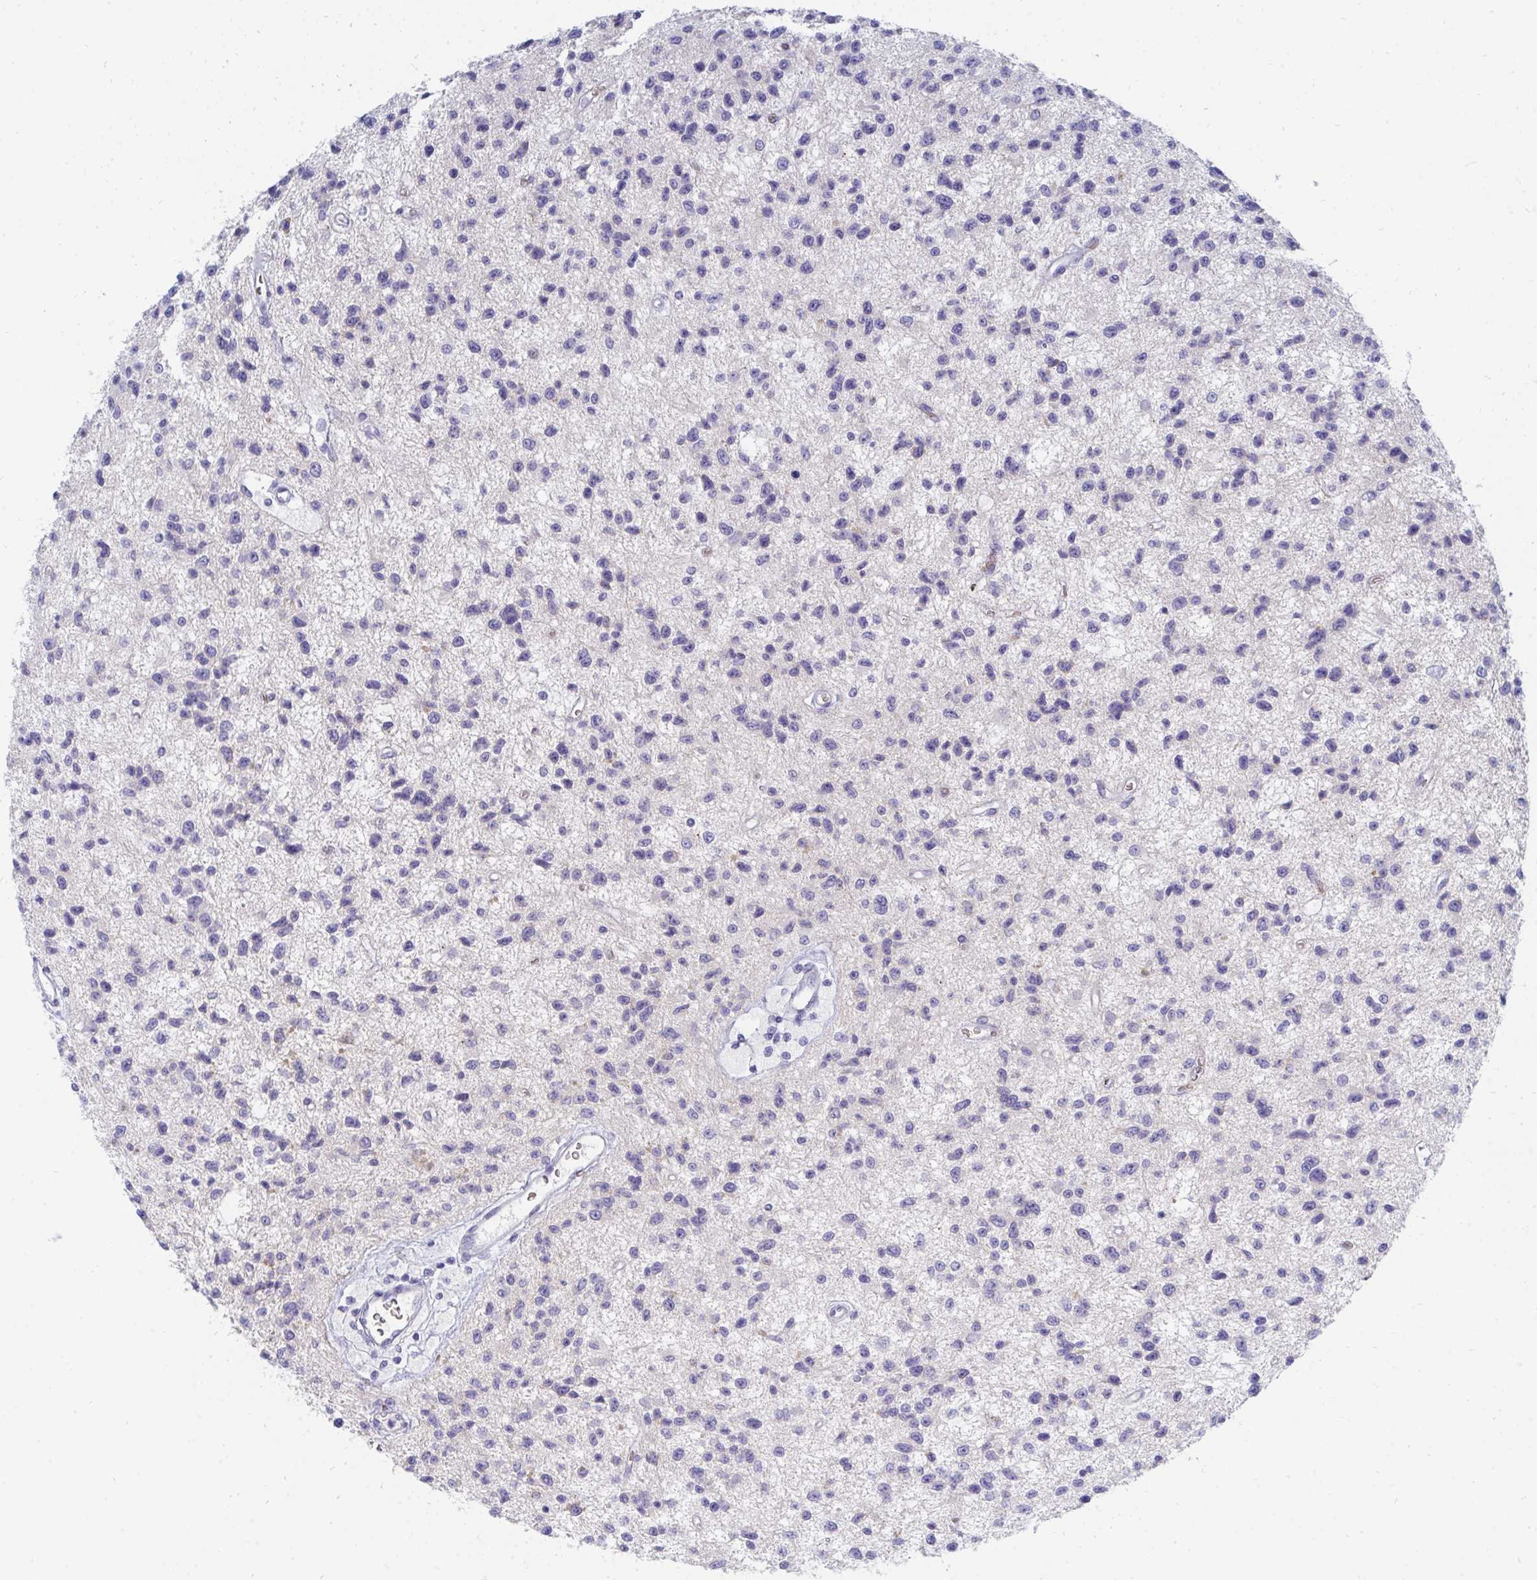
{"staining": {"intensity": "negative", "quantity": "none", "location": "none"}, "tissue": "glioma", "cell_type": "Tumor cells", "image_type": "cancer", "snomed": [{"axis": "morphology", "description": "Glioma, malignant, Low grade"}, {"axis": "topography", "description": "Brain"}], "caption": "Immunohistochemical staining of malignant low-grade glioma displays no significant staining in tumor cells.", "gene": "MROH2B", "patient": {"sex": "male", "age": 43}}